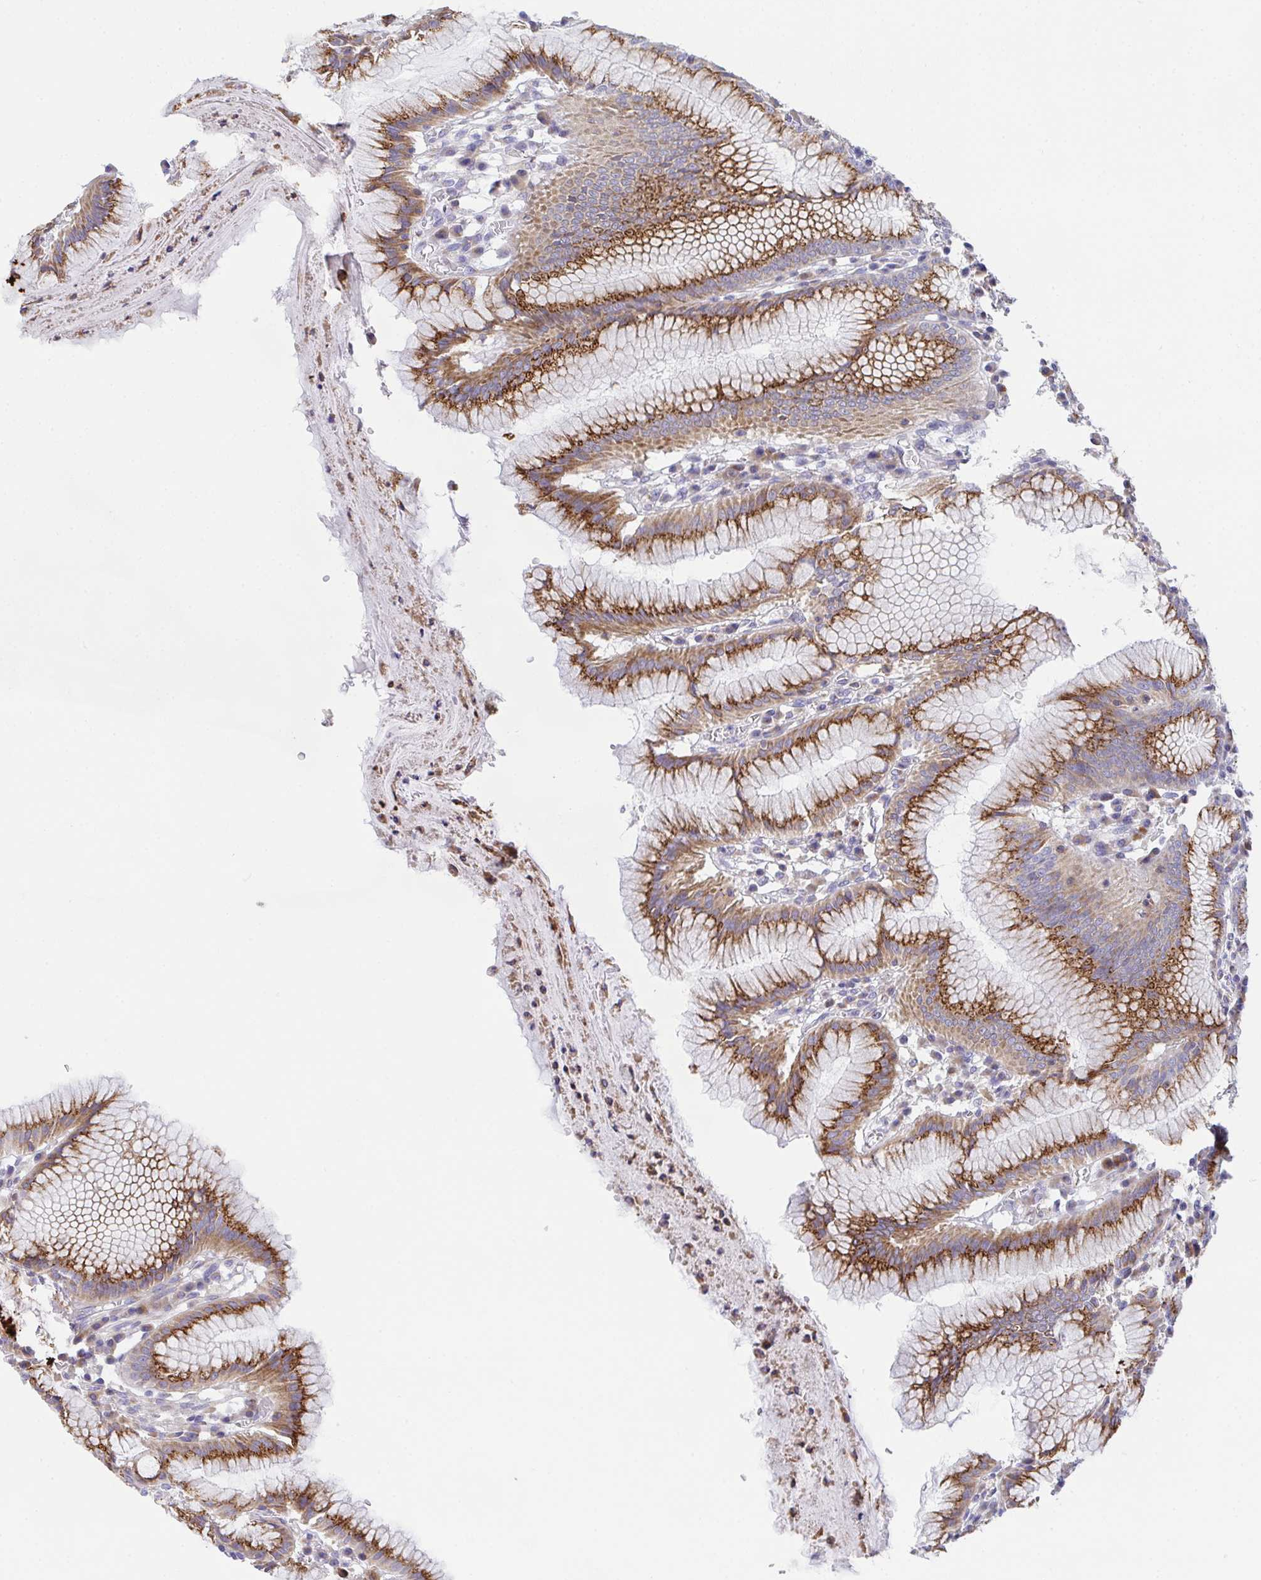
{"staining": {"intensity": "strong", "quantity": ">75%", "location": "cytoplasmic/membranous"}, "tissue": "stomach", "cell_type": "Glandular cells", "image_type": "normal", "snomed": [{"axis": "morphology", "description": "Normal tissue, NOS"}, {"axis": "topography", "description": "Stomach"}], "caption": "IHC micrograph of benign stomach stained for a protein (brown), which exhibits high levels of strong cytoplasmic/membranous positivity in approximately >75% of glandular cells.", "gene": "MIA3", "patient": {"sex": "male", "age": 55}}